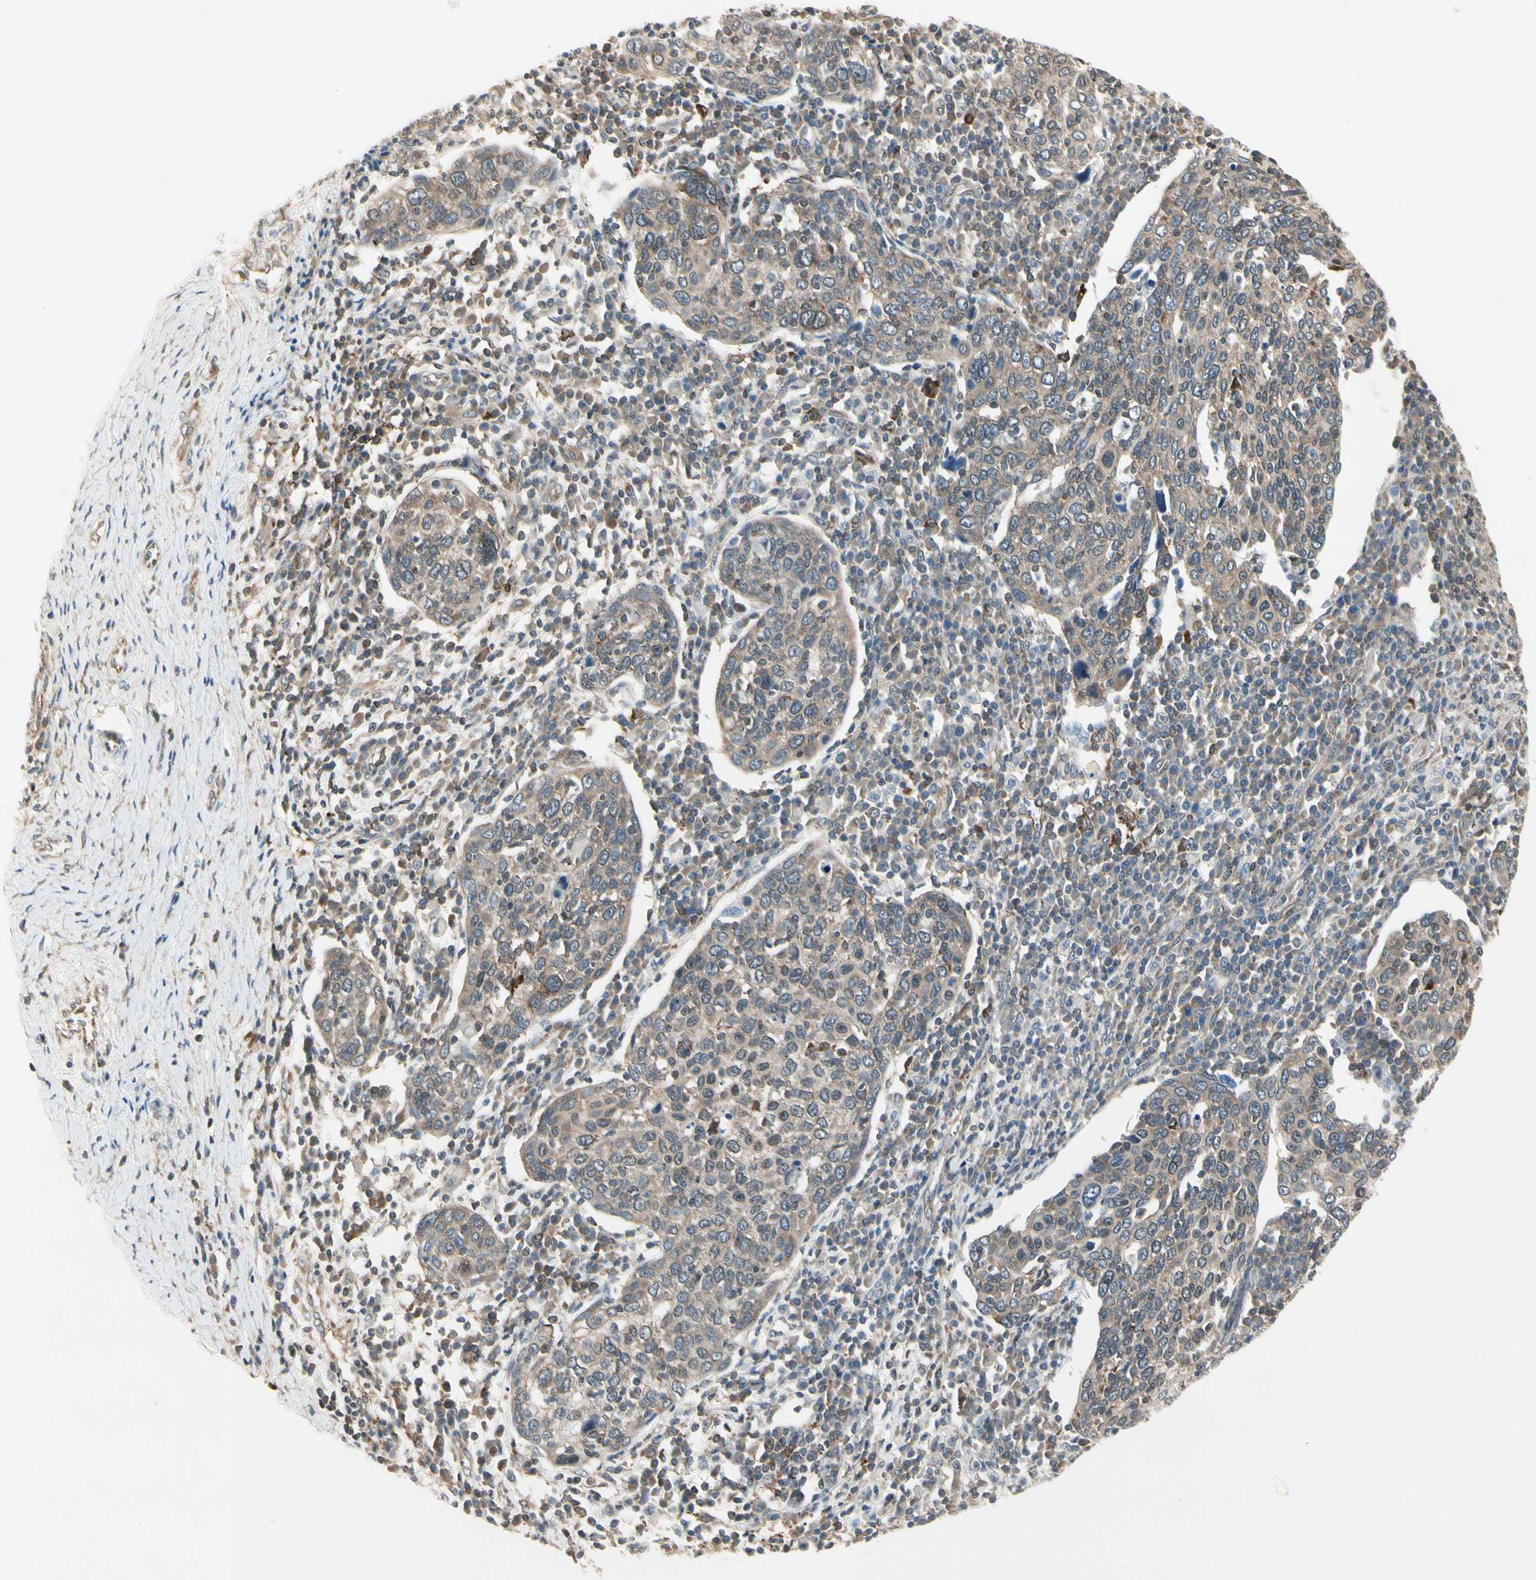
{"staining": {"intensity": "weak", "quantity": ">75%", "location": "cytoplasmic/membranous"}, "tissue": "cervical cancer", "cell_type": "Tumor cells", "image_type": "cancer", "snomed": [{"axis": "morphology", "description": "Squamous cell carcinoma, NOS"}, {"axis": "topography", "description": "Cervix"}], "caption": "The image reveals immunohistochemical staining of cervical cancer (squamous cell carcinoma). There is weak cytoplasmic/membranous staining is seen in approximately >75% of tumor cells.", "gene": "OXSR1", "patient": {"sex": "female", "age": 40}}